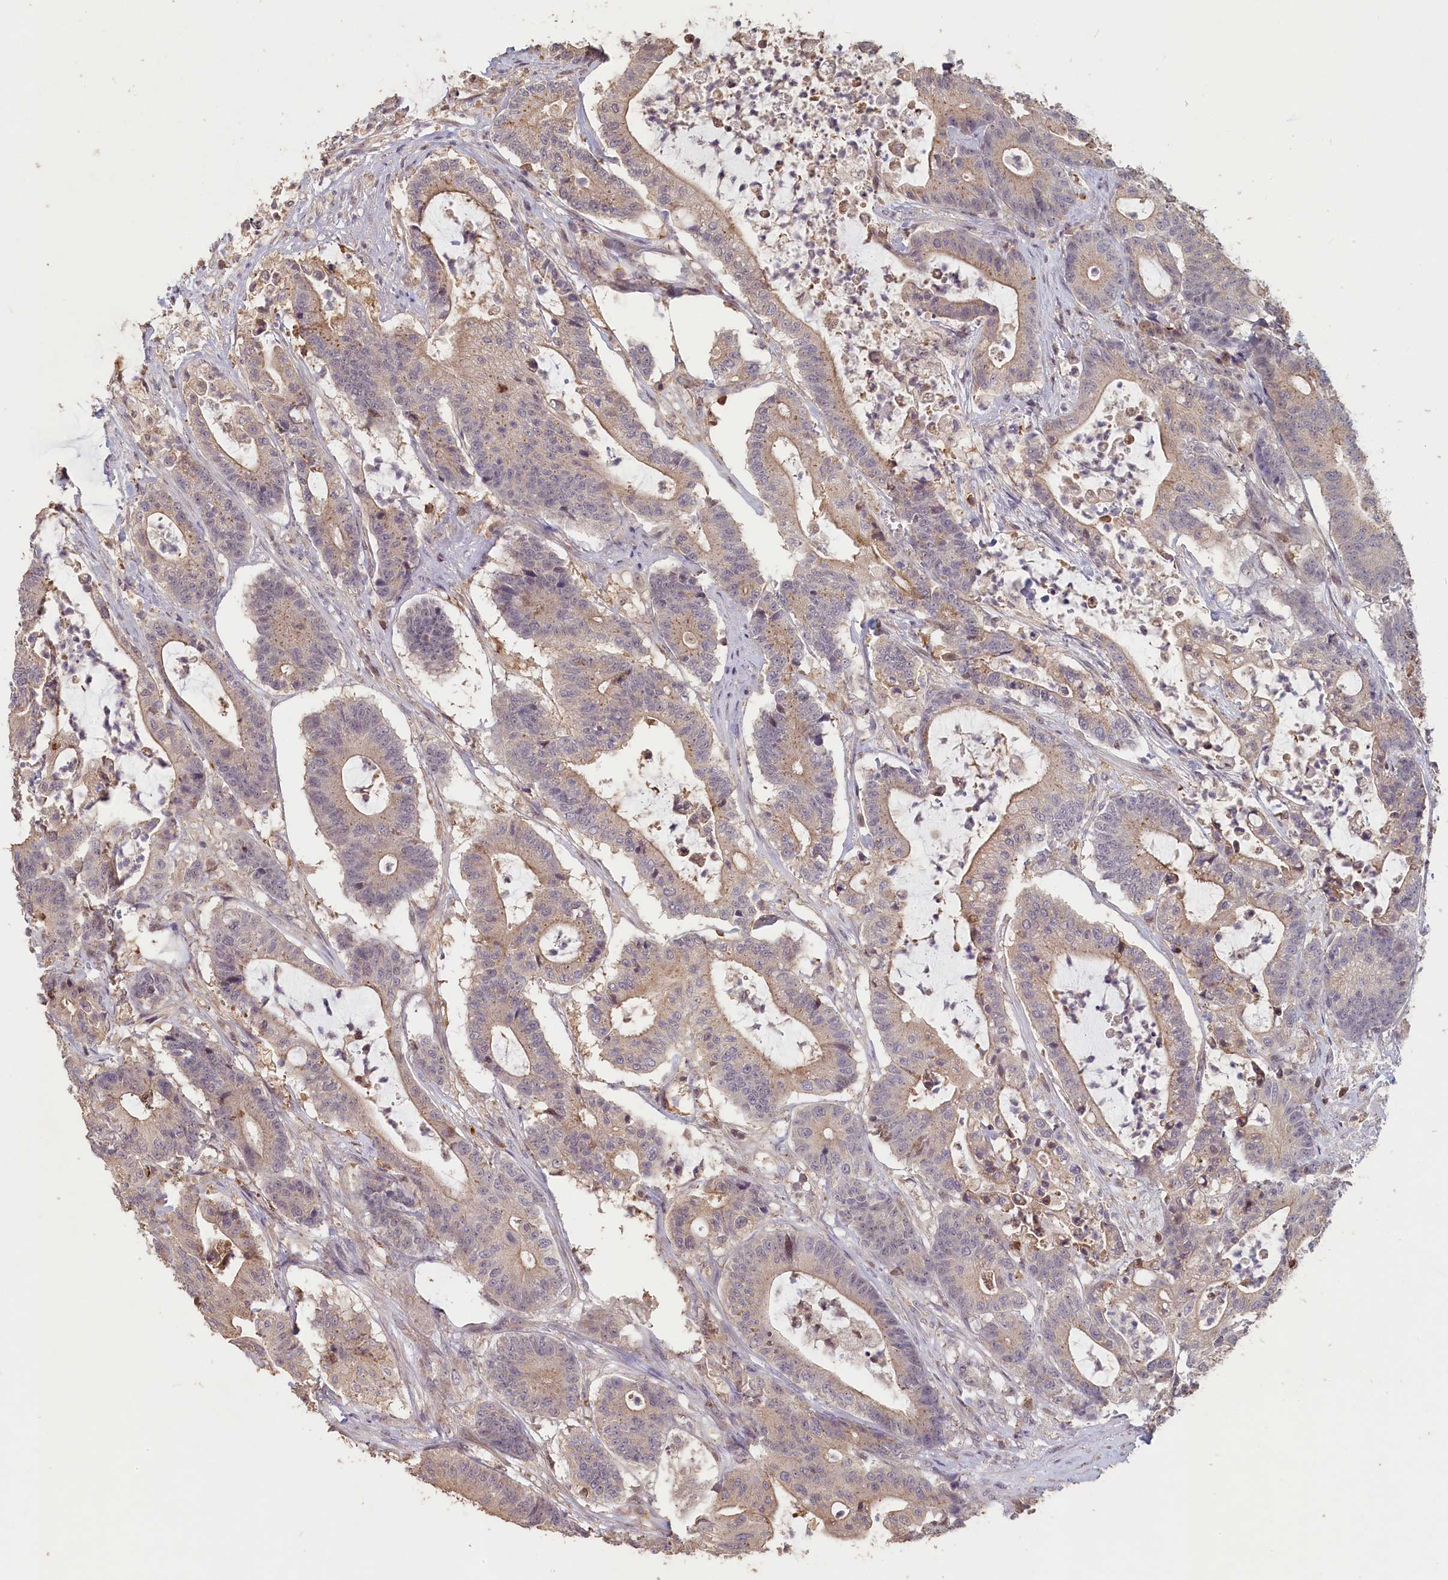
{"staining": {"intensity": "weak", "quantity": "25%-75%", "location": "cytoplasmic/membranous"}, "tissue": "colorectal cancer", "cell_type": "Tumor cells", "image_type": "cancer", "snomed": [{"axis": "morphology", "description": "Adenocarcinoma, NOS"}, {"axis": "topography", "description": "Colon"}], "caption": "Colorectal cancer was stained to show a protein in brown. There is low levels of weak cytoplasmic/membranous expression in approximately 25%-75% of tumor cells.", "gene": "MADD", "patient": {"sex": "female", "age": 84}}